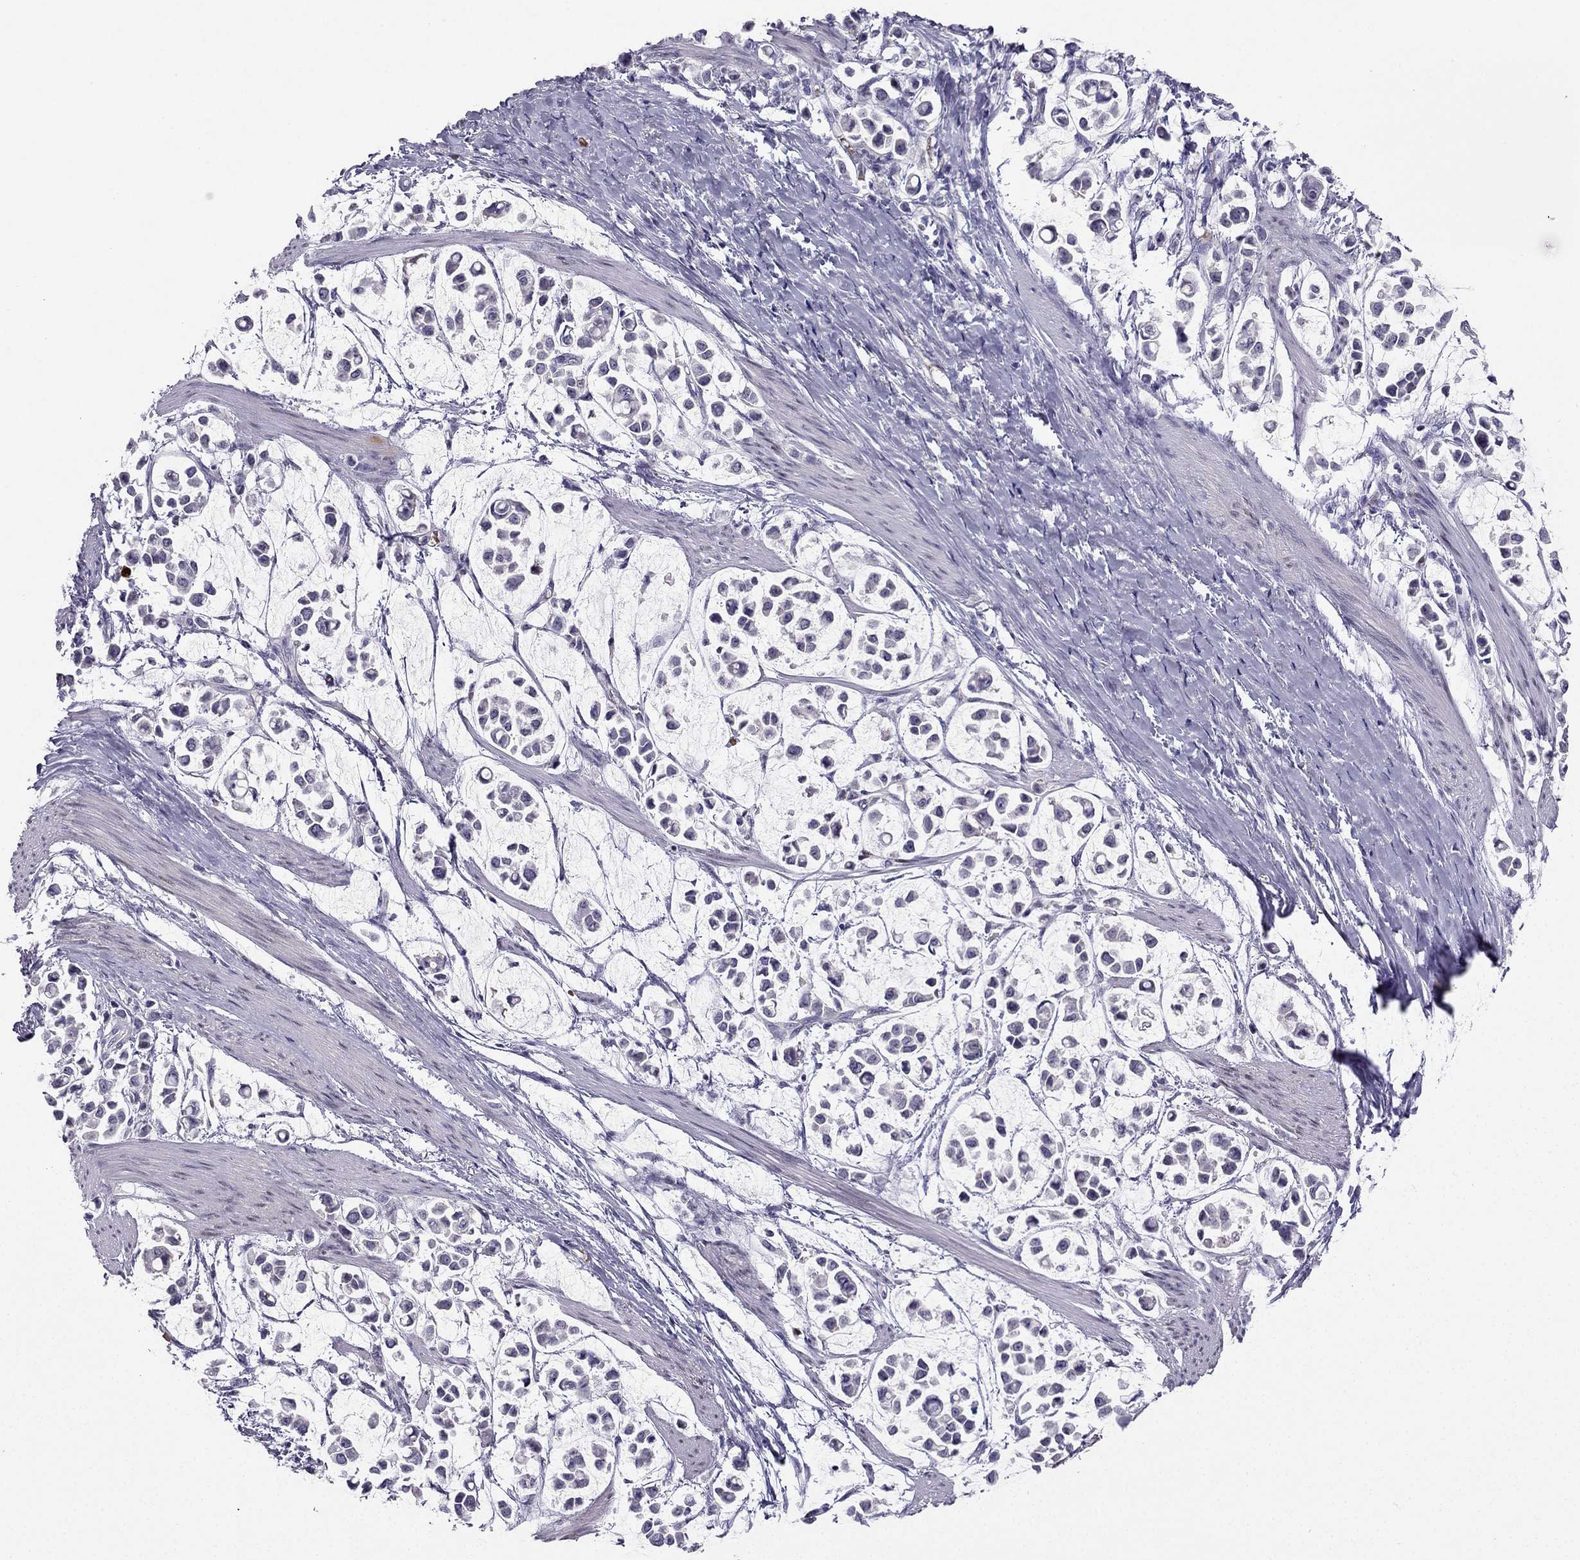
{"staining": {"intensity": "negative", "quantity": "none", "location": "none"}, "tissue": "stomach cancer", "cell_type": "Tumor cells", "image_type": "cancer", "snomed": [{"axis": "morphology", "description": "Adenocarcinoma, NOS"}, {"axis": "topography", "description": "Stomach"}], "caption": "High power microscopy histopathology image of an immunohistochemistry photomicrograph of stomach cancer (adenocarcinoma), revealing no significant expression in tumor cells. (DAB (3,3'-diaminobenzidine) immunohistochemistry, high magnification).", "gene": "RSPH14", "patient": {"sex": "male", "age": 82}}